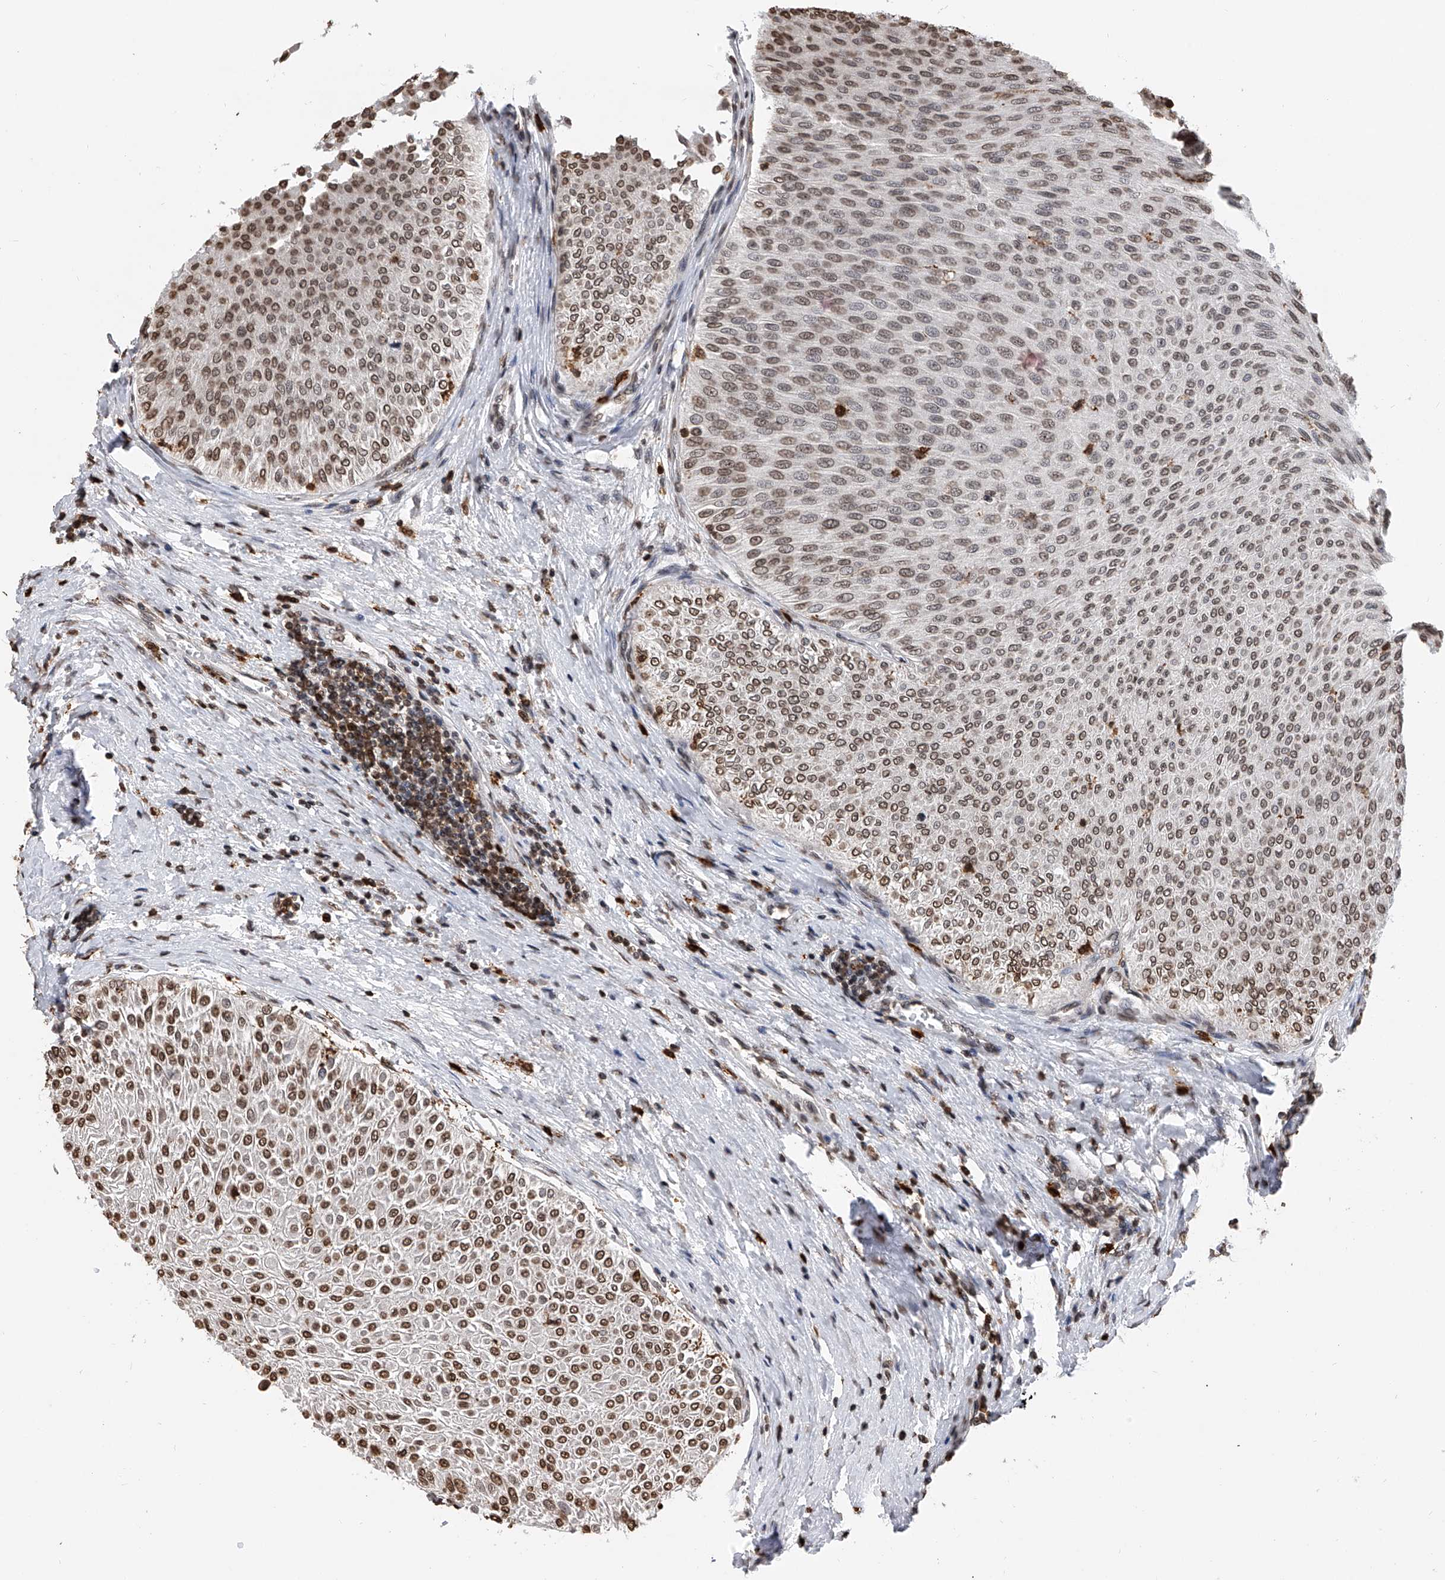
{"staining": {"intensity": "moderate", "quantity": ">75%", "location": "nuclear"}, "tissue": "urothelial cancer", "cell_type": "Tumor cells", "image_type": "cancer", "snomed": [{"axis": "morphology", "description": "Urothelial carcinoma, Low grade"}, {"axis": "topography", "description": "Urinary bladder"}], "caption": "The immunohistochemical stain highlights moderate nuclear staining in tumor cells of urothelial cancer tissue. (Brightfield microscopy of DAB IHC at high magnification).", "gene": "CFAP410", "patient": {"sex": "male", "age": 78}}